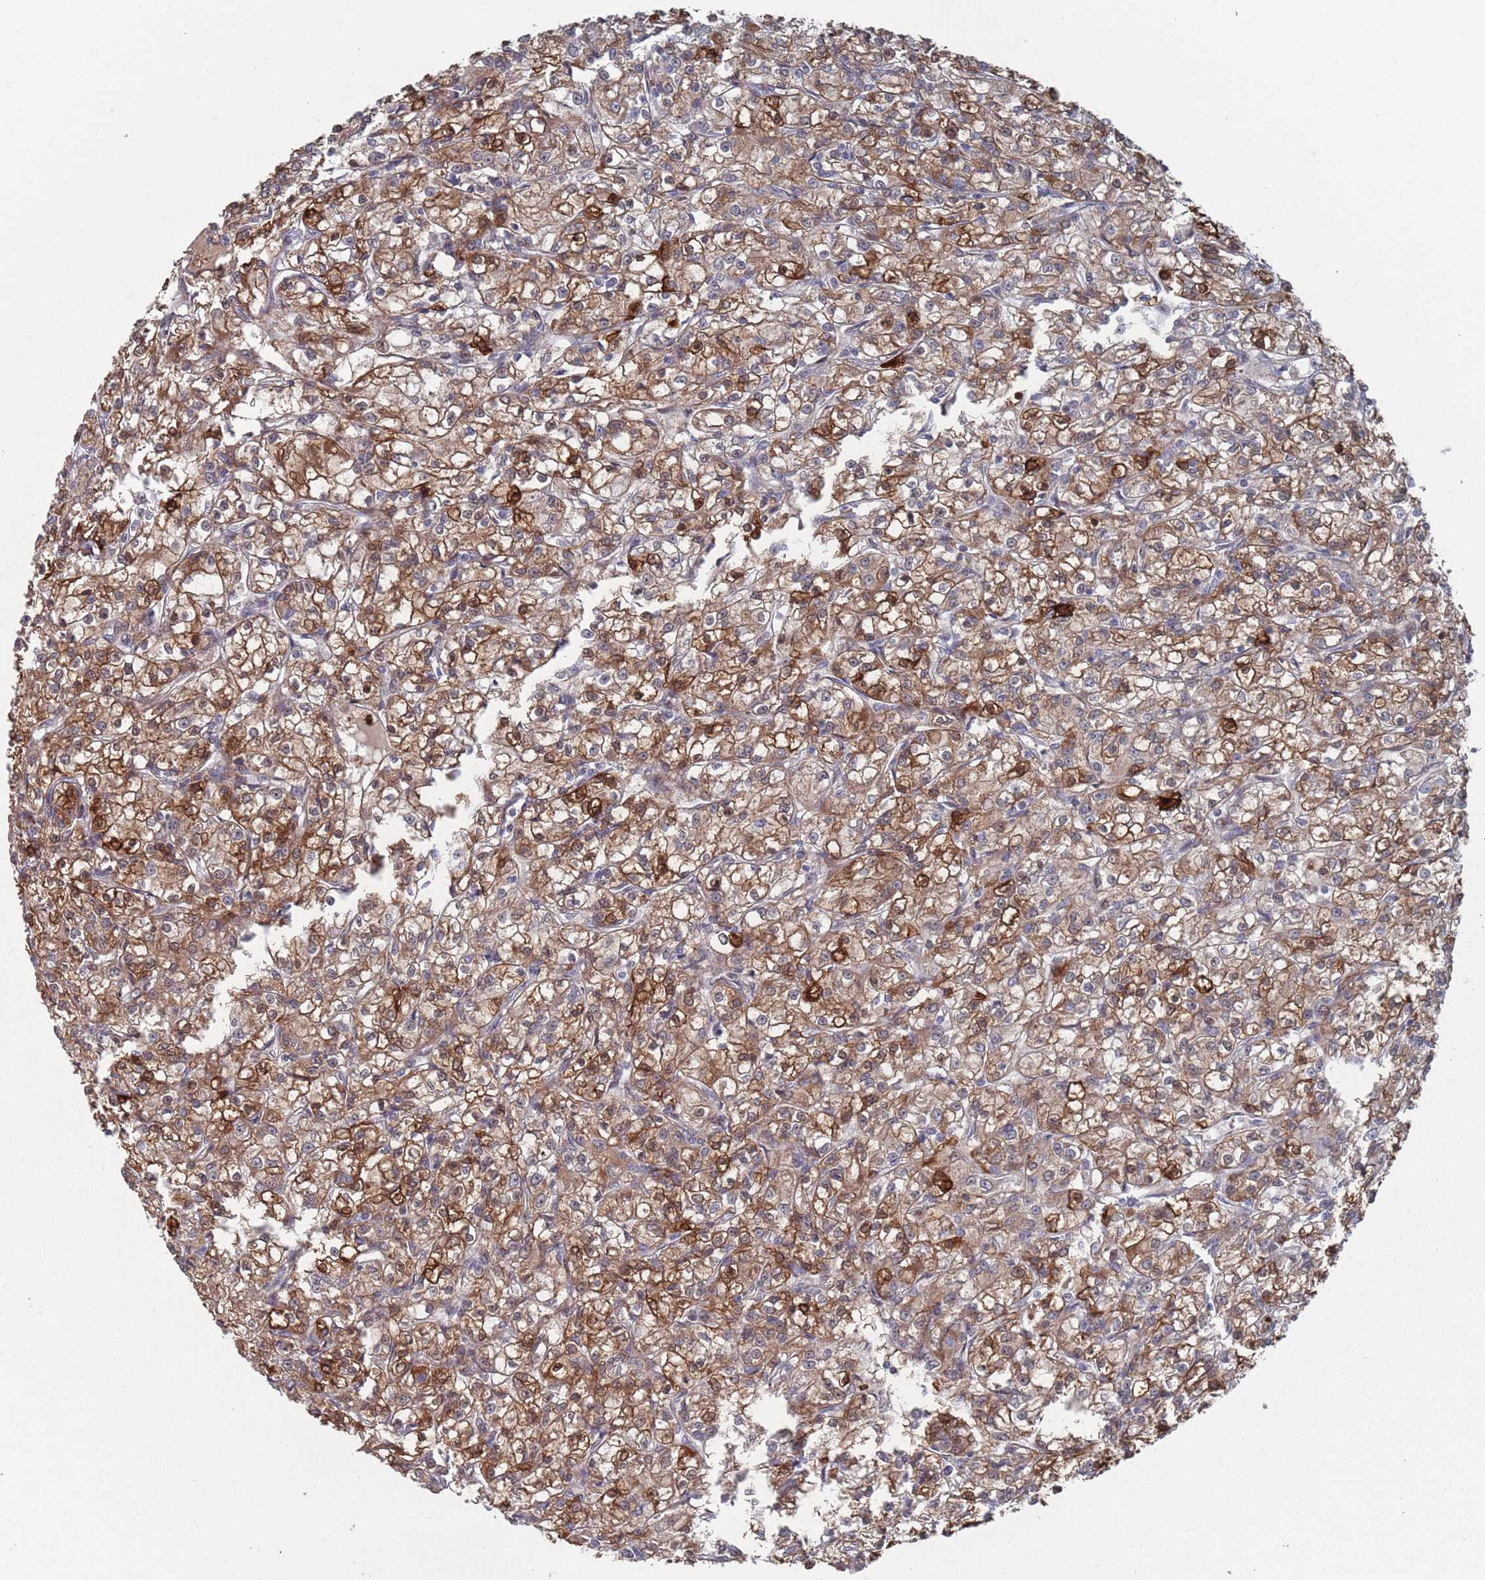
{"staining": {"intensity": "moderate", "quantity": ">75%", "location": "cytoplasmic/membranous"}, "tissue": "renal cancer", "cell_type": "Tumor cells", "image_type": "cancer", "snomed": [{"axis": "morphology", "description": "Adenocarcinoma, NOS"}, {"axis": "topography", "description": "Kidney"}], "caption": "A medium amount of moderate cytoplasmic/membranous positivity is present in about >75% of tumor cells in adenocarcinoma (renal) tissue.", "gene": "DGKD", "patient": {"sex": "female", "age": 59}}